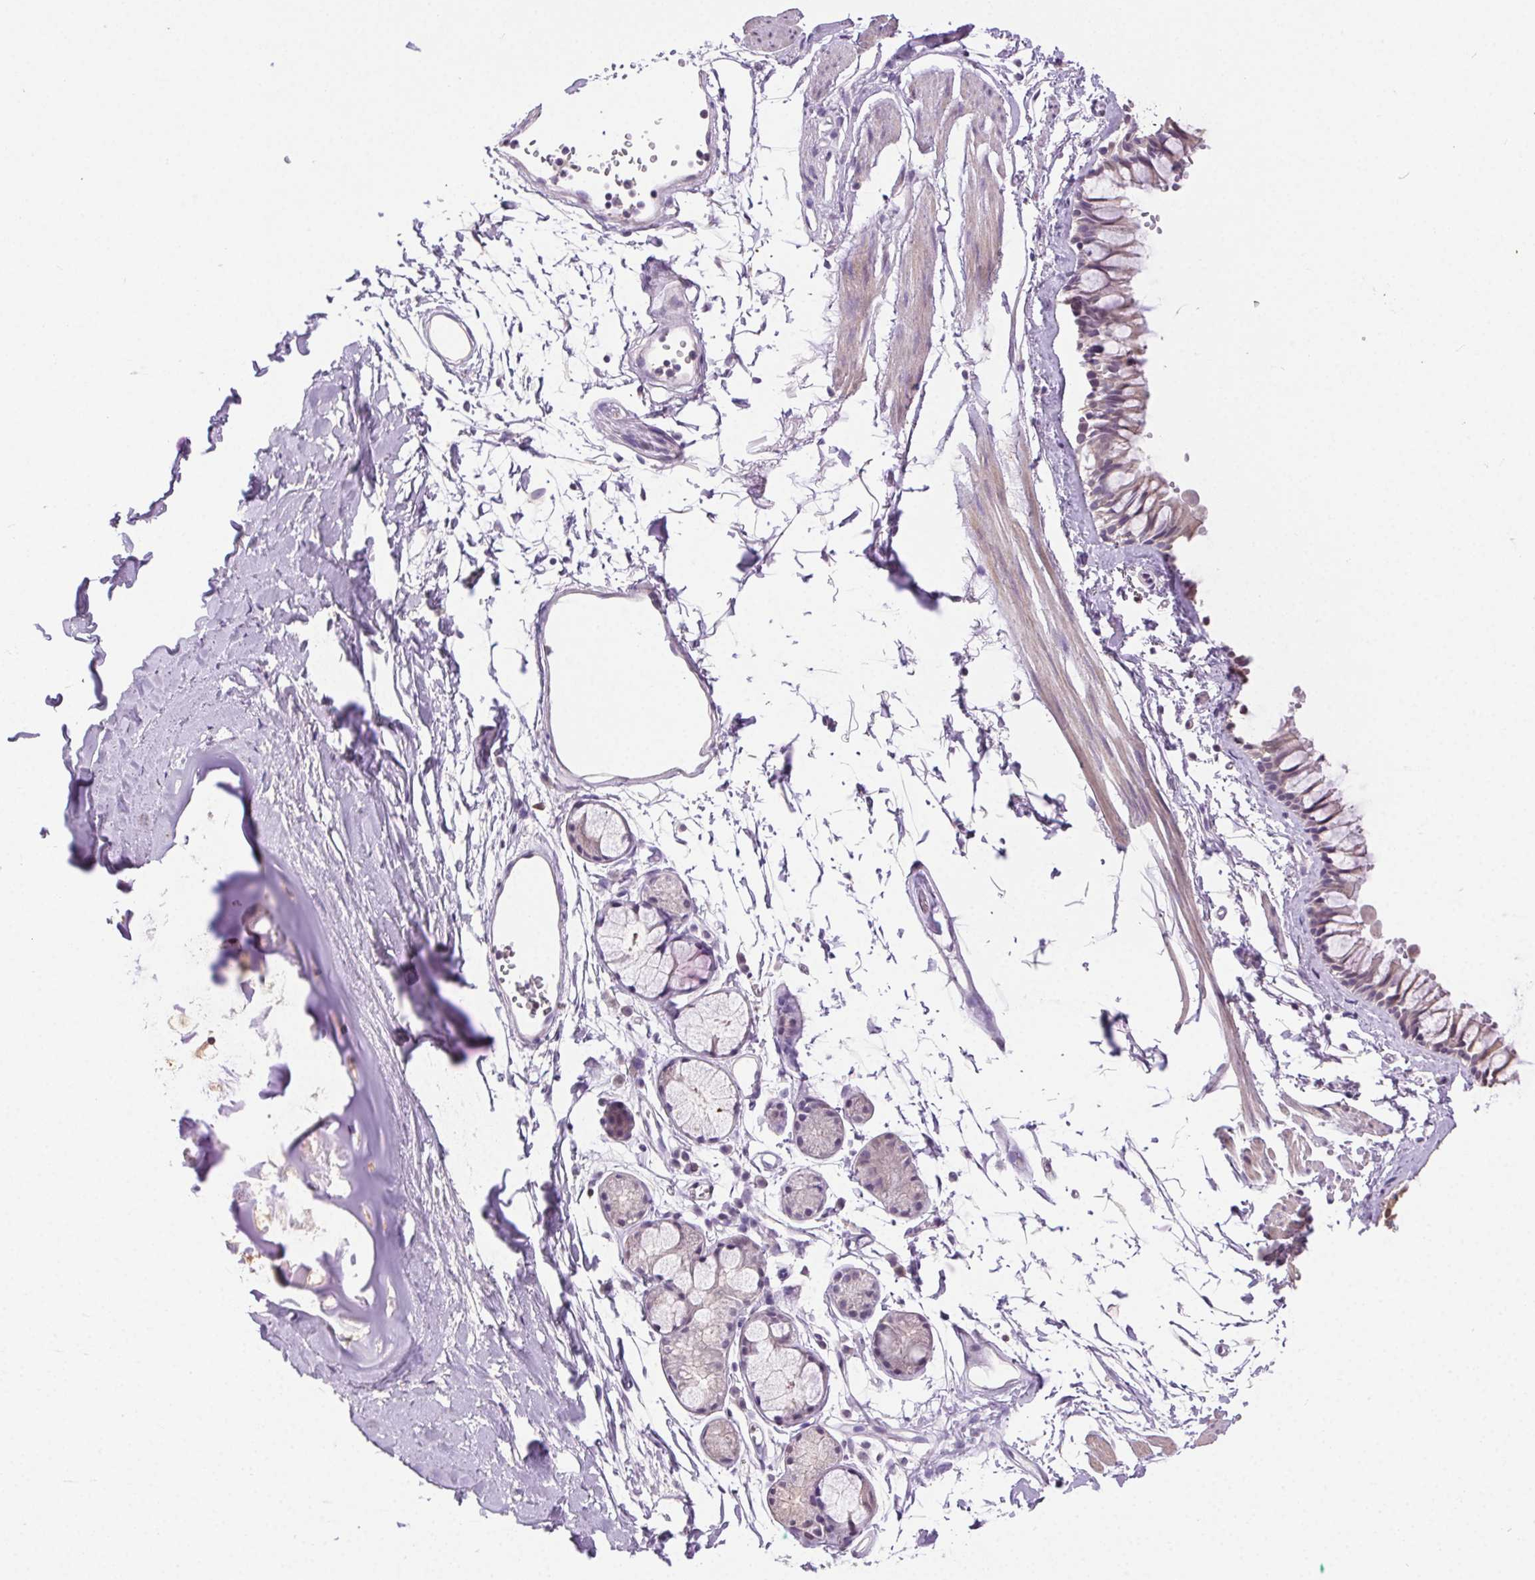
{"staining": {"intensity": "negative", "quantity": "none", "location": "none"}, "tissue": "bronchus", "cell_type": "Respiratory epithelial cells", "image_type": "normal", "snomed": [{"axis": "morphology", "description": "Normal tissue, NOS"}, {"axis": "topography", "description": "Cartilage tissue"}, {"axis": "topography", "description": "Bronchus"}], "caption": "An immunohistochemistry micrograph of unremarkable bronchus is shown. There is no staining in respiratory epithelial cells of bronchus.", "gene": "SYCE2", "patient": {"sex": "female", "age": 59}}